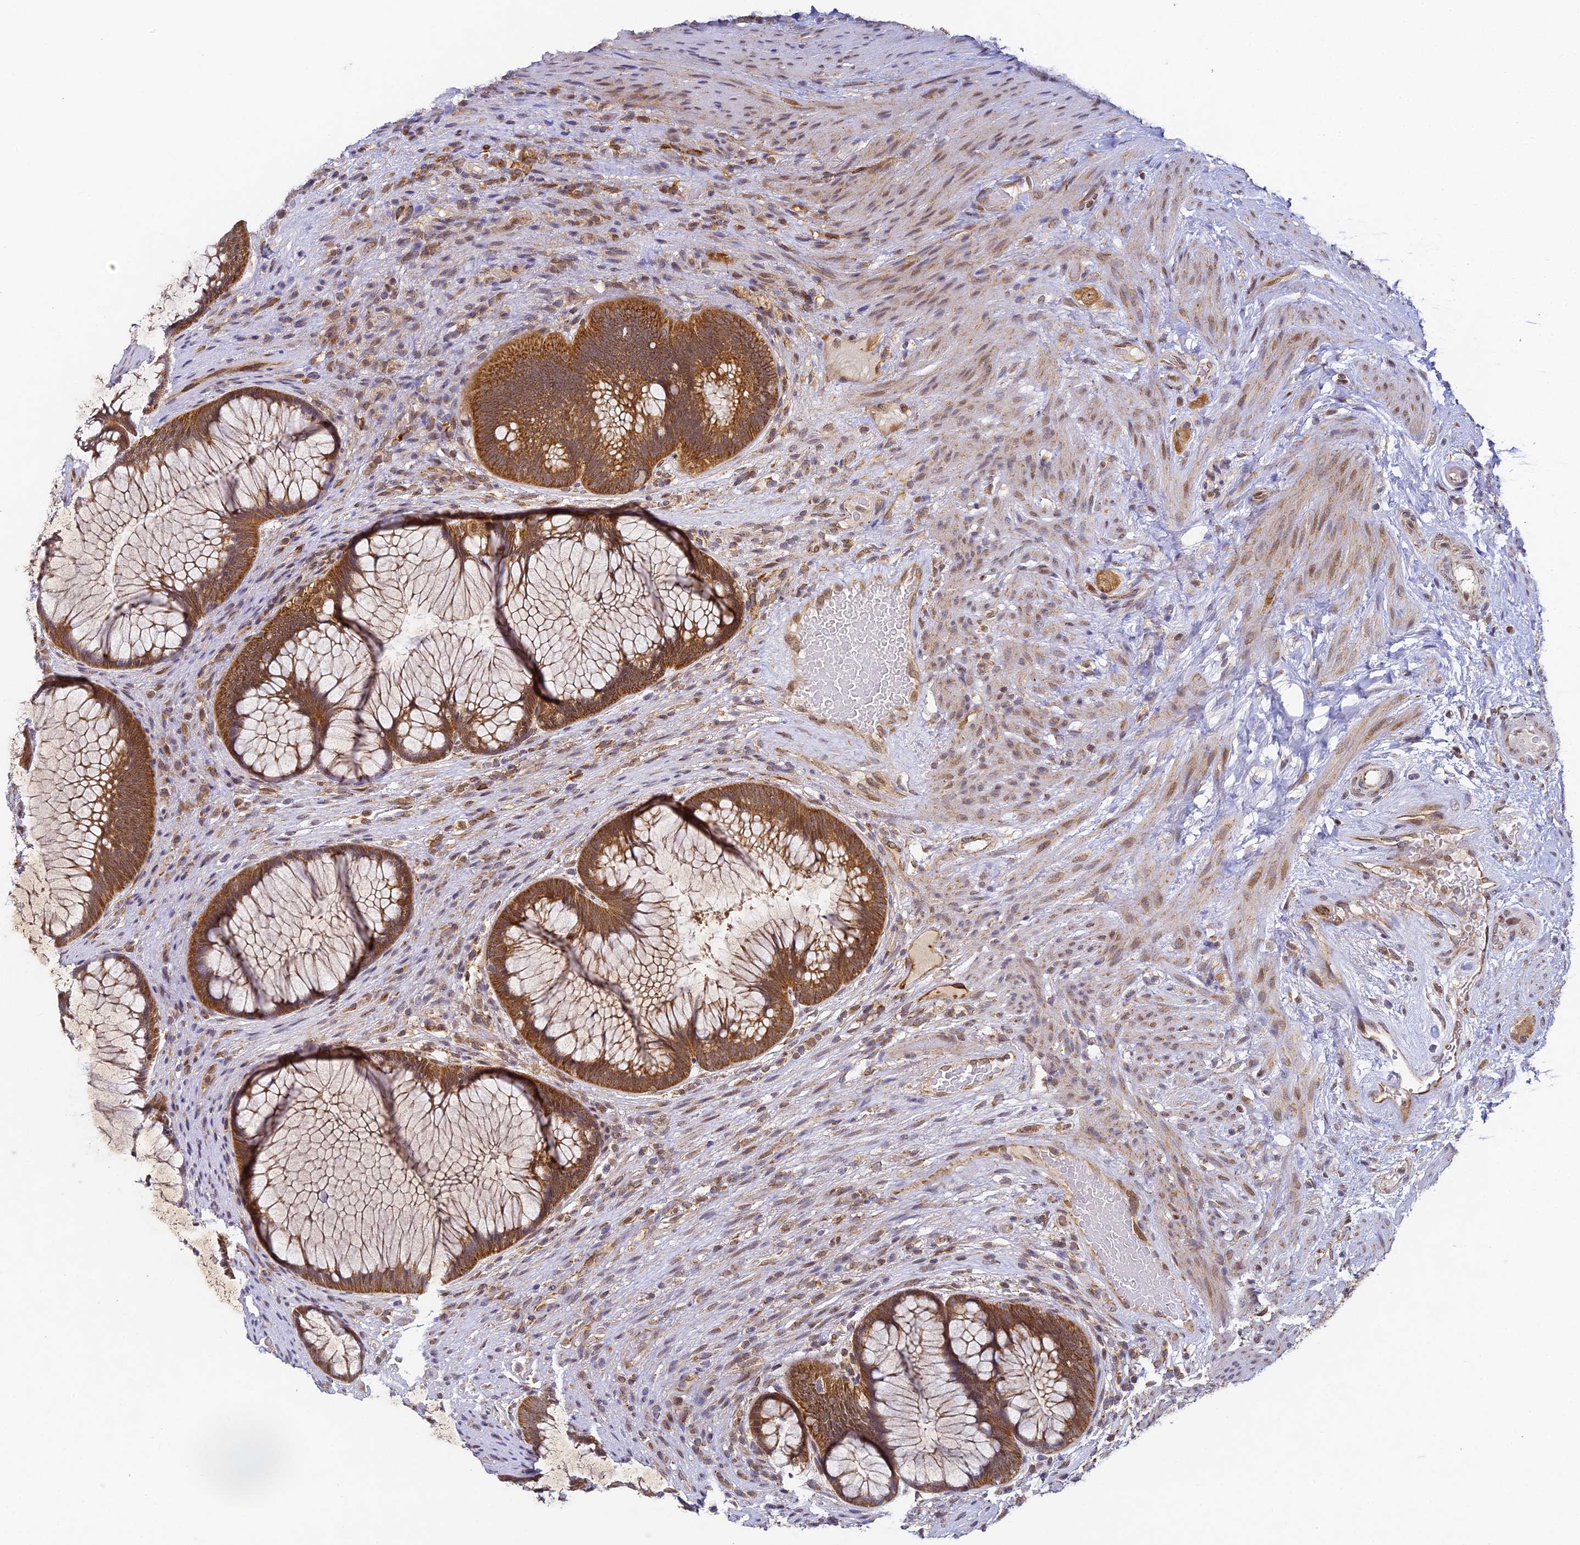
{"staining": {"intensity": "moderate", "quantity": ">75%", "location": "cytoplasmic/membranous,nuclear"}, "tissue": "rectum", "cell_type": "Glandular cells", "image_type": "normal", "snomed": [{"axis": "morphology", "description": "Normal tissue, NOS"}, {"axis": "topography", "description": "Rectum"}], "caption": "Immunohistochemical staining of unremarkable human rectum reveals moderate cytoplasmic/membranous,nuclear protein staining in about >75% of glandular cells. Immunohistochemistry stains the protein in brown and the nuclei are stained blue.", "gene": "DNAAF10", "patient": {"sex": "male", "age": 51}}